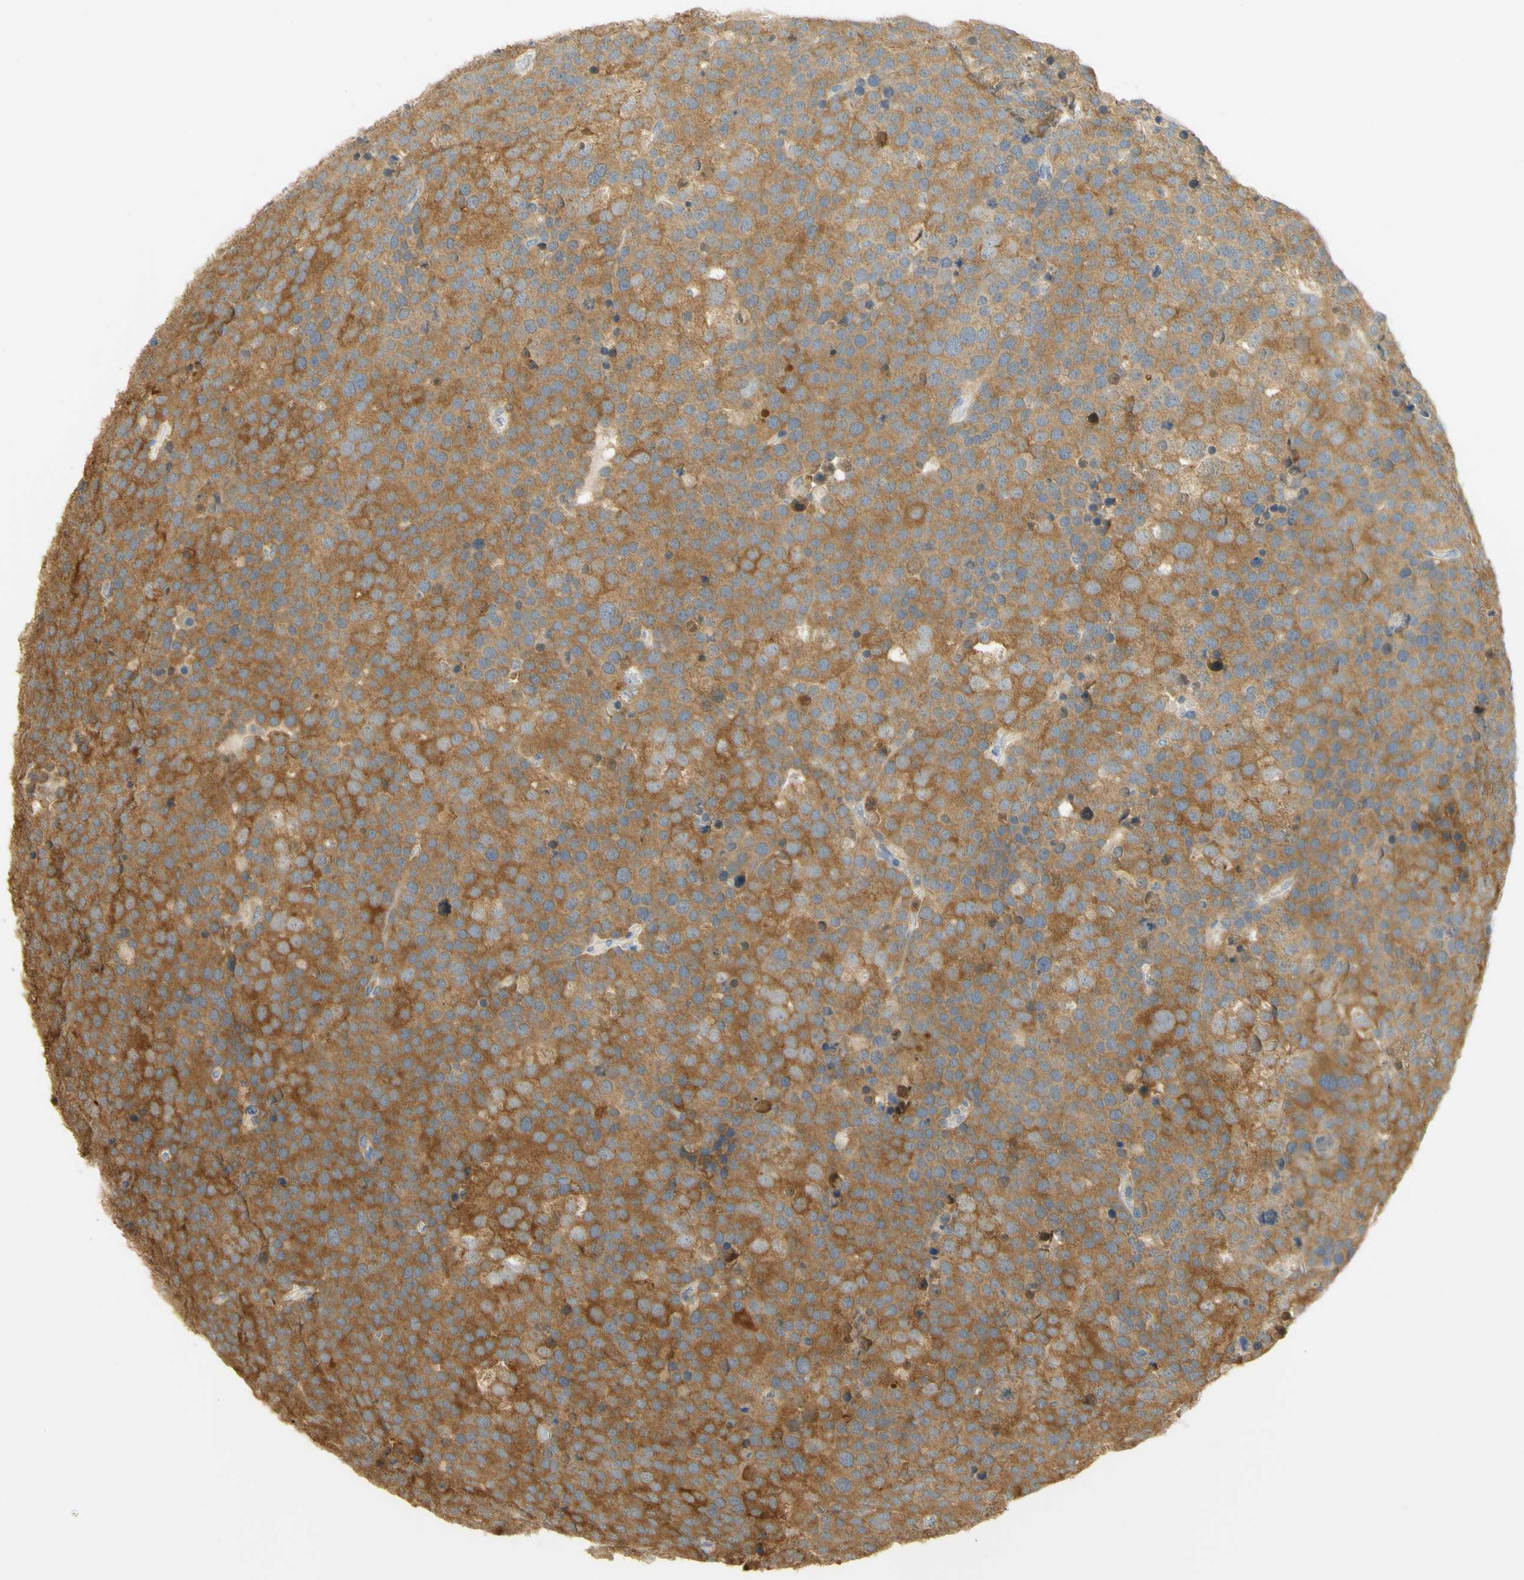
{"staining": {"intensity": "moderate", "quantity": ">75%", "location": "cytoplasmic/membranous"}, "tissue": "testis cancer", "cell_type": "Tumor cells", "image_type": "cancer", "snomed": [{"axis": "morphology", "description": "Seminoma, NOS"}, {"axis": "topography", "description": "Testis"}], "caption": "Immunohistochemistry (IHC) image of neoplastic tissue: testis cancer stained using IHC shows medium levels of moderate protein expression localized specifically in the cytoplasmic/membranous of tumor cells, appearing as a cytoplasmic/membranous brown color.", "gene": "PAK1", "patient": {"sex": "male", "age": 71}}